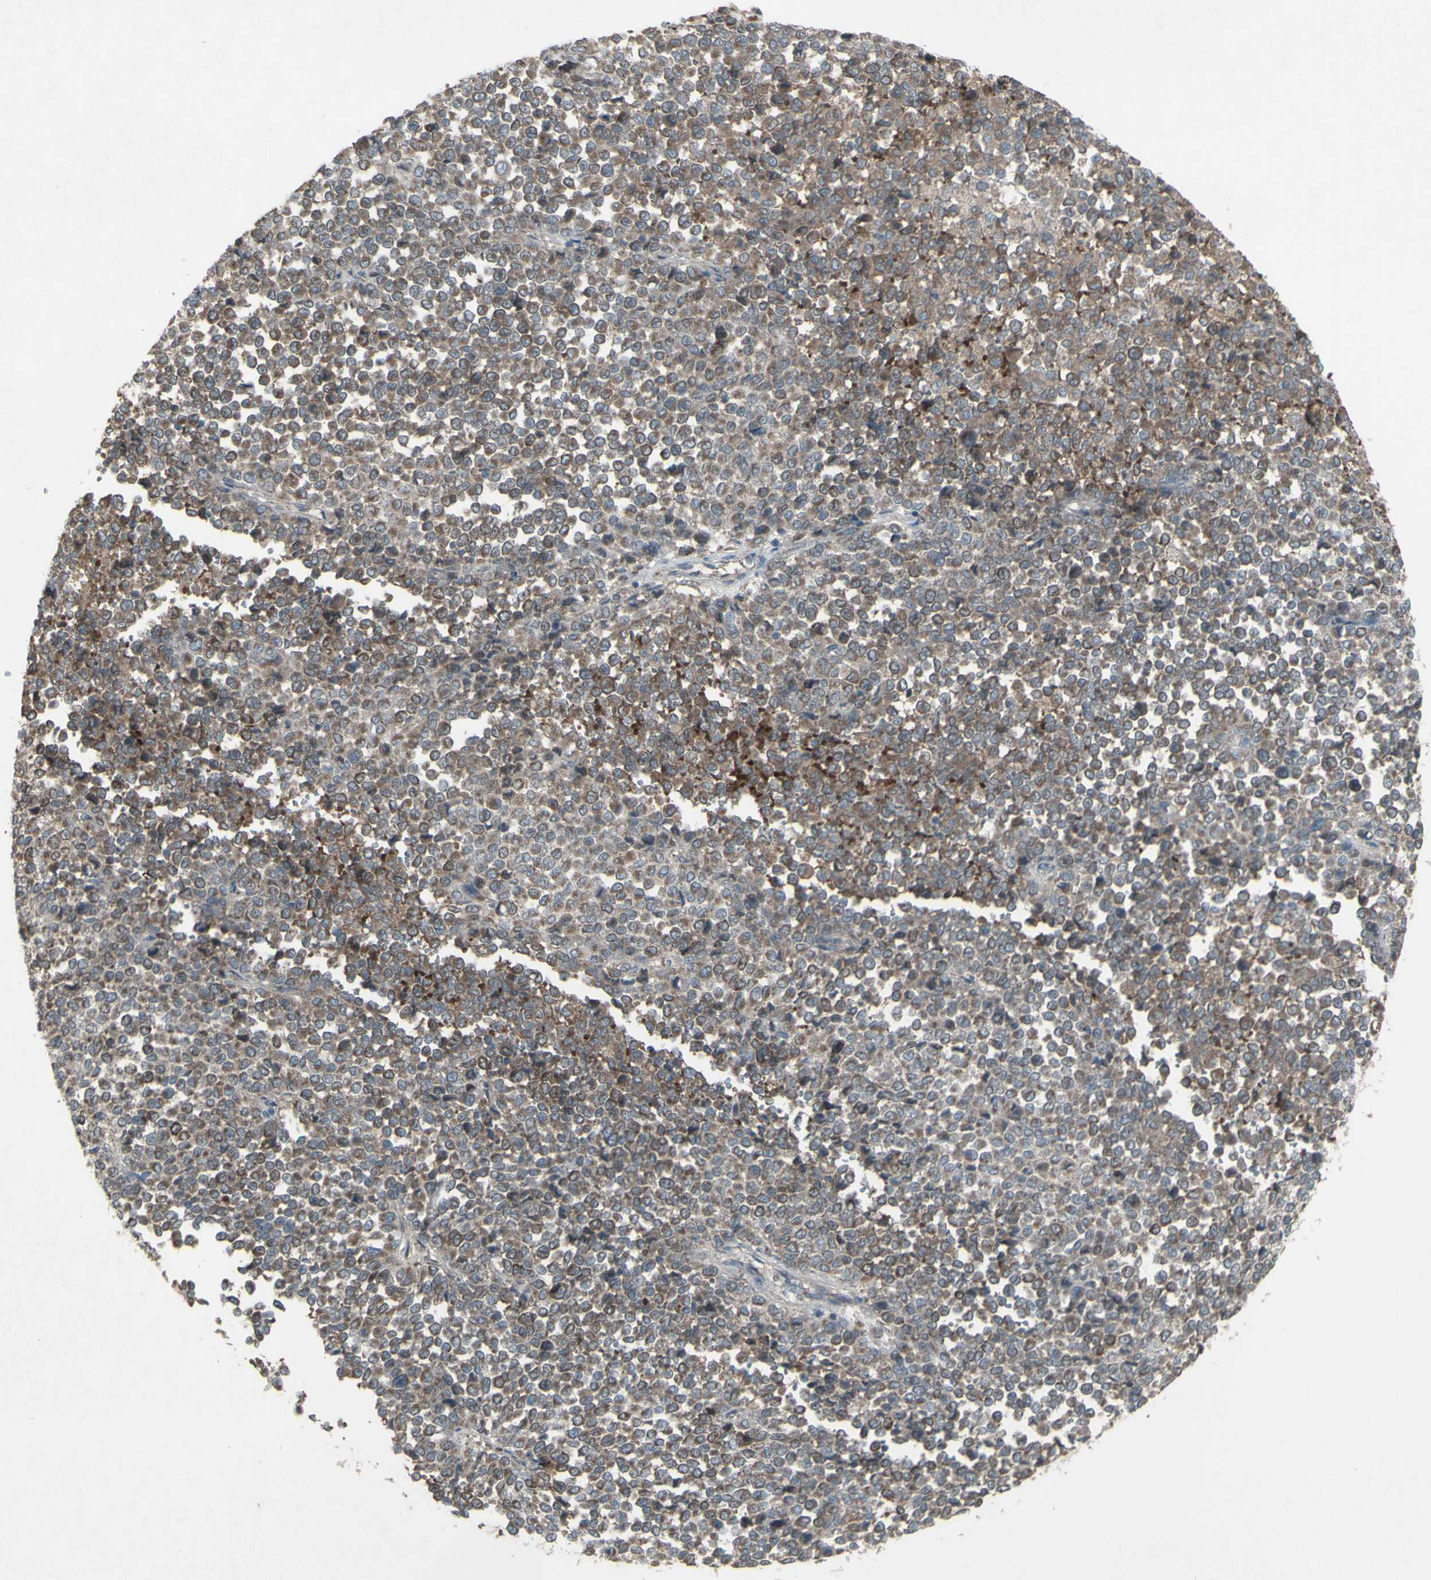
{"staining": {"intensity": "weak", "quantity": ">75%", "location": "cytoplasmic/membranous"}, "tissue": "melanoma", "cell_type": "Tumor cells", "image_type": "cancer", "snomed": [{"axis": "morphology", "description": "Malignant melanoma, Metastatic site"}, {"axis": "topography", "description": "Pancreas"}], "caption": "Protein staining reveals weak cytoplasmic/membranous staining in about >75% of tumor cells in melanoma.", "gene": "SHC1", "patient": {"sex": "female", "age": 30}}